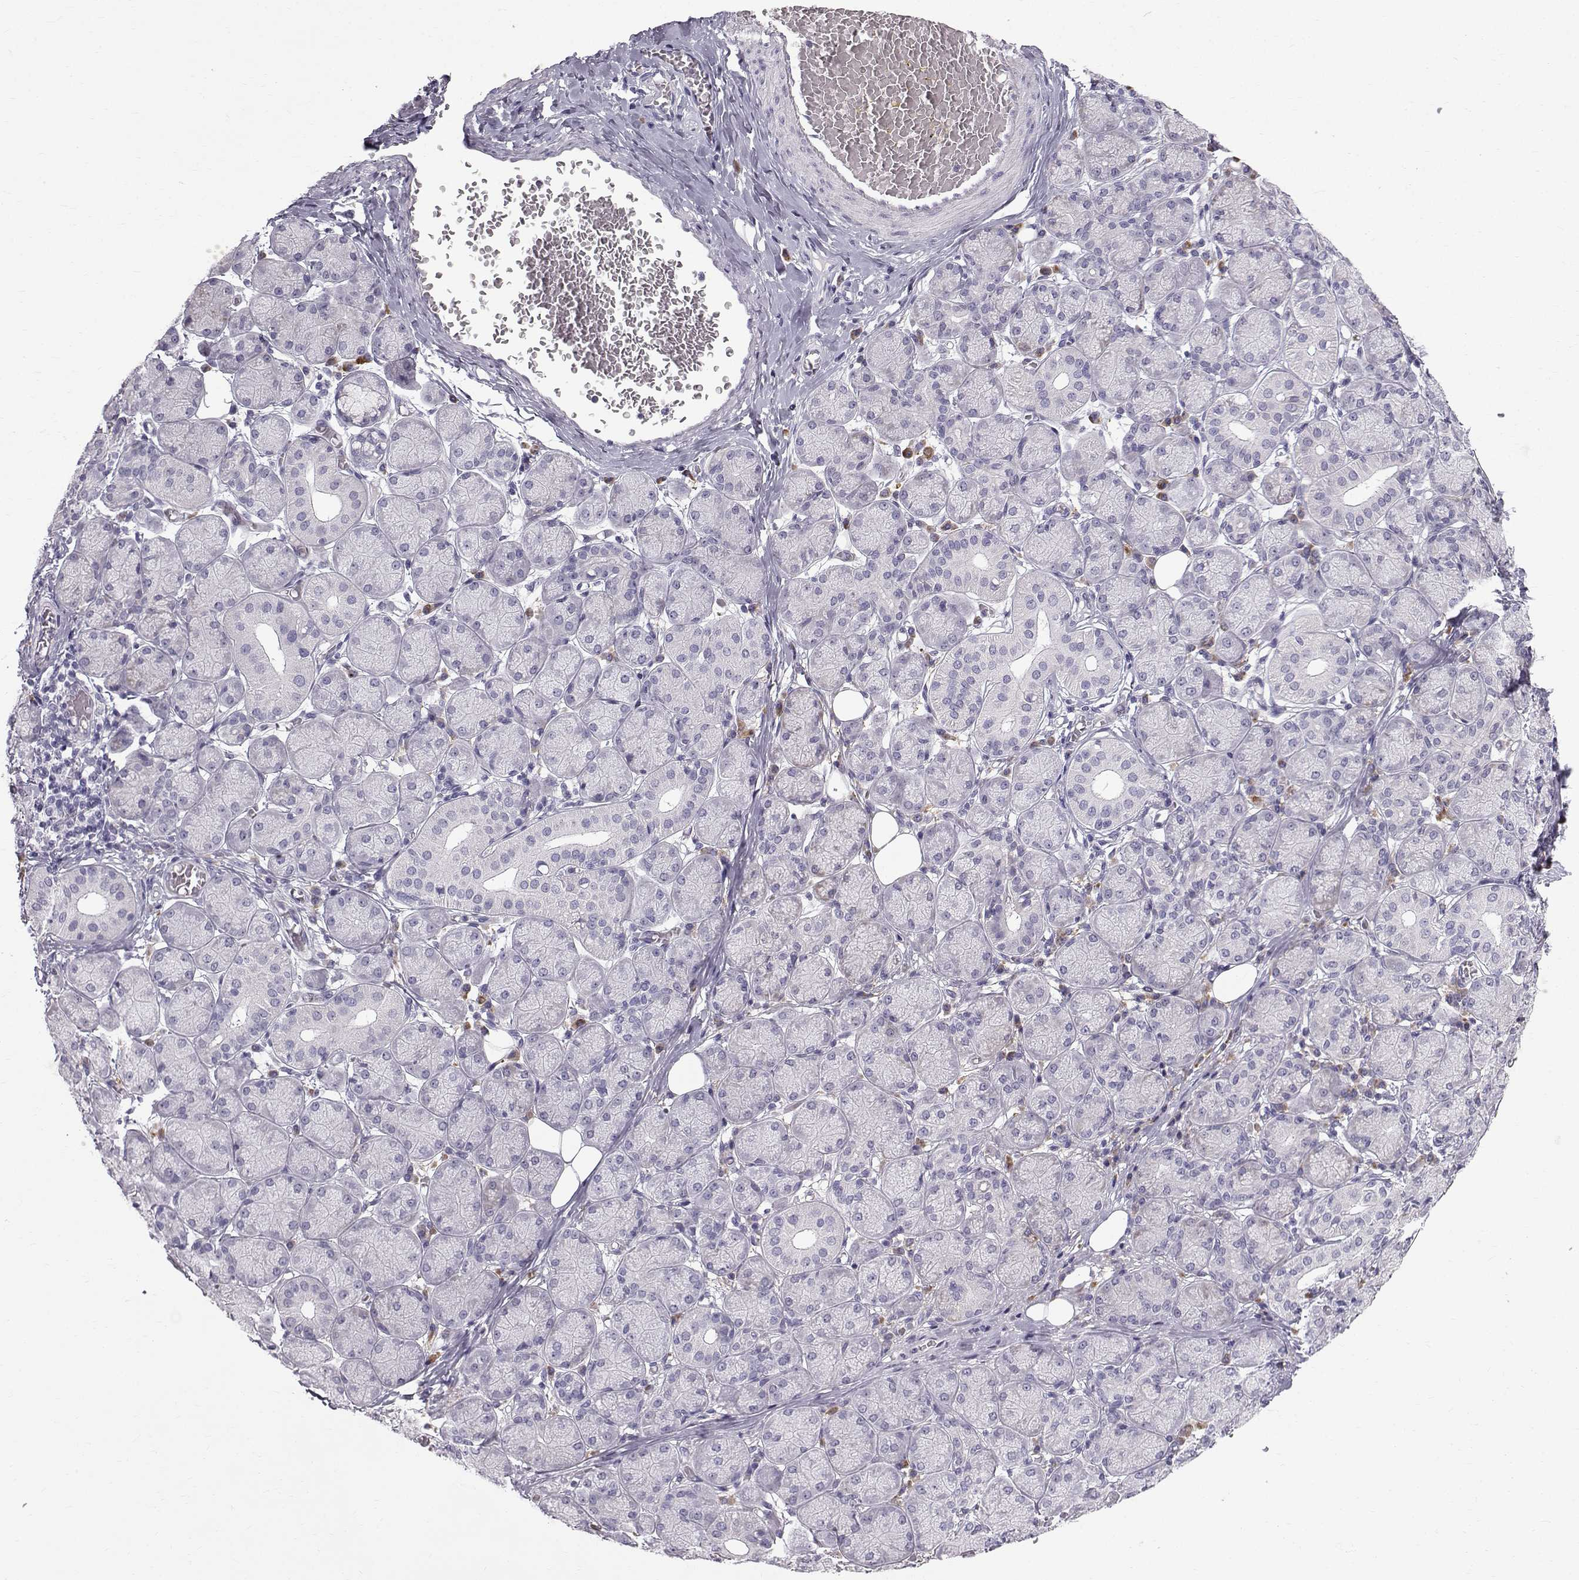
{"staining": {"intensity": "negative", "quantity": "none", "location": "none"}, "tissue": "salivary gland", "cell_type": "Glandular cells", "image_type": "normal", "snomed": [{"axis": "morphology", "description": "Normal tissue, NOS"}, {"axis": "topography", "description": "Salivary gland"}, {"axis": "topography", "description": "Peripheral nerve tissue"}], "caption": "Glandular cells show no significant expression in benign salivary gland. (Brightfield microscopy of DAB (3,3'-diaminobenzidine) immunohistochemistry at high magnification).", "gene": "ROPN1B", "patient": {"sex": "female", "age": 24}}